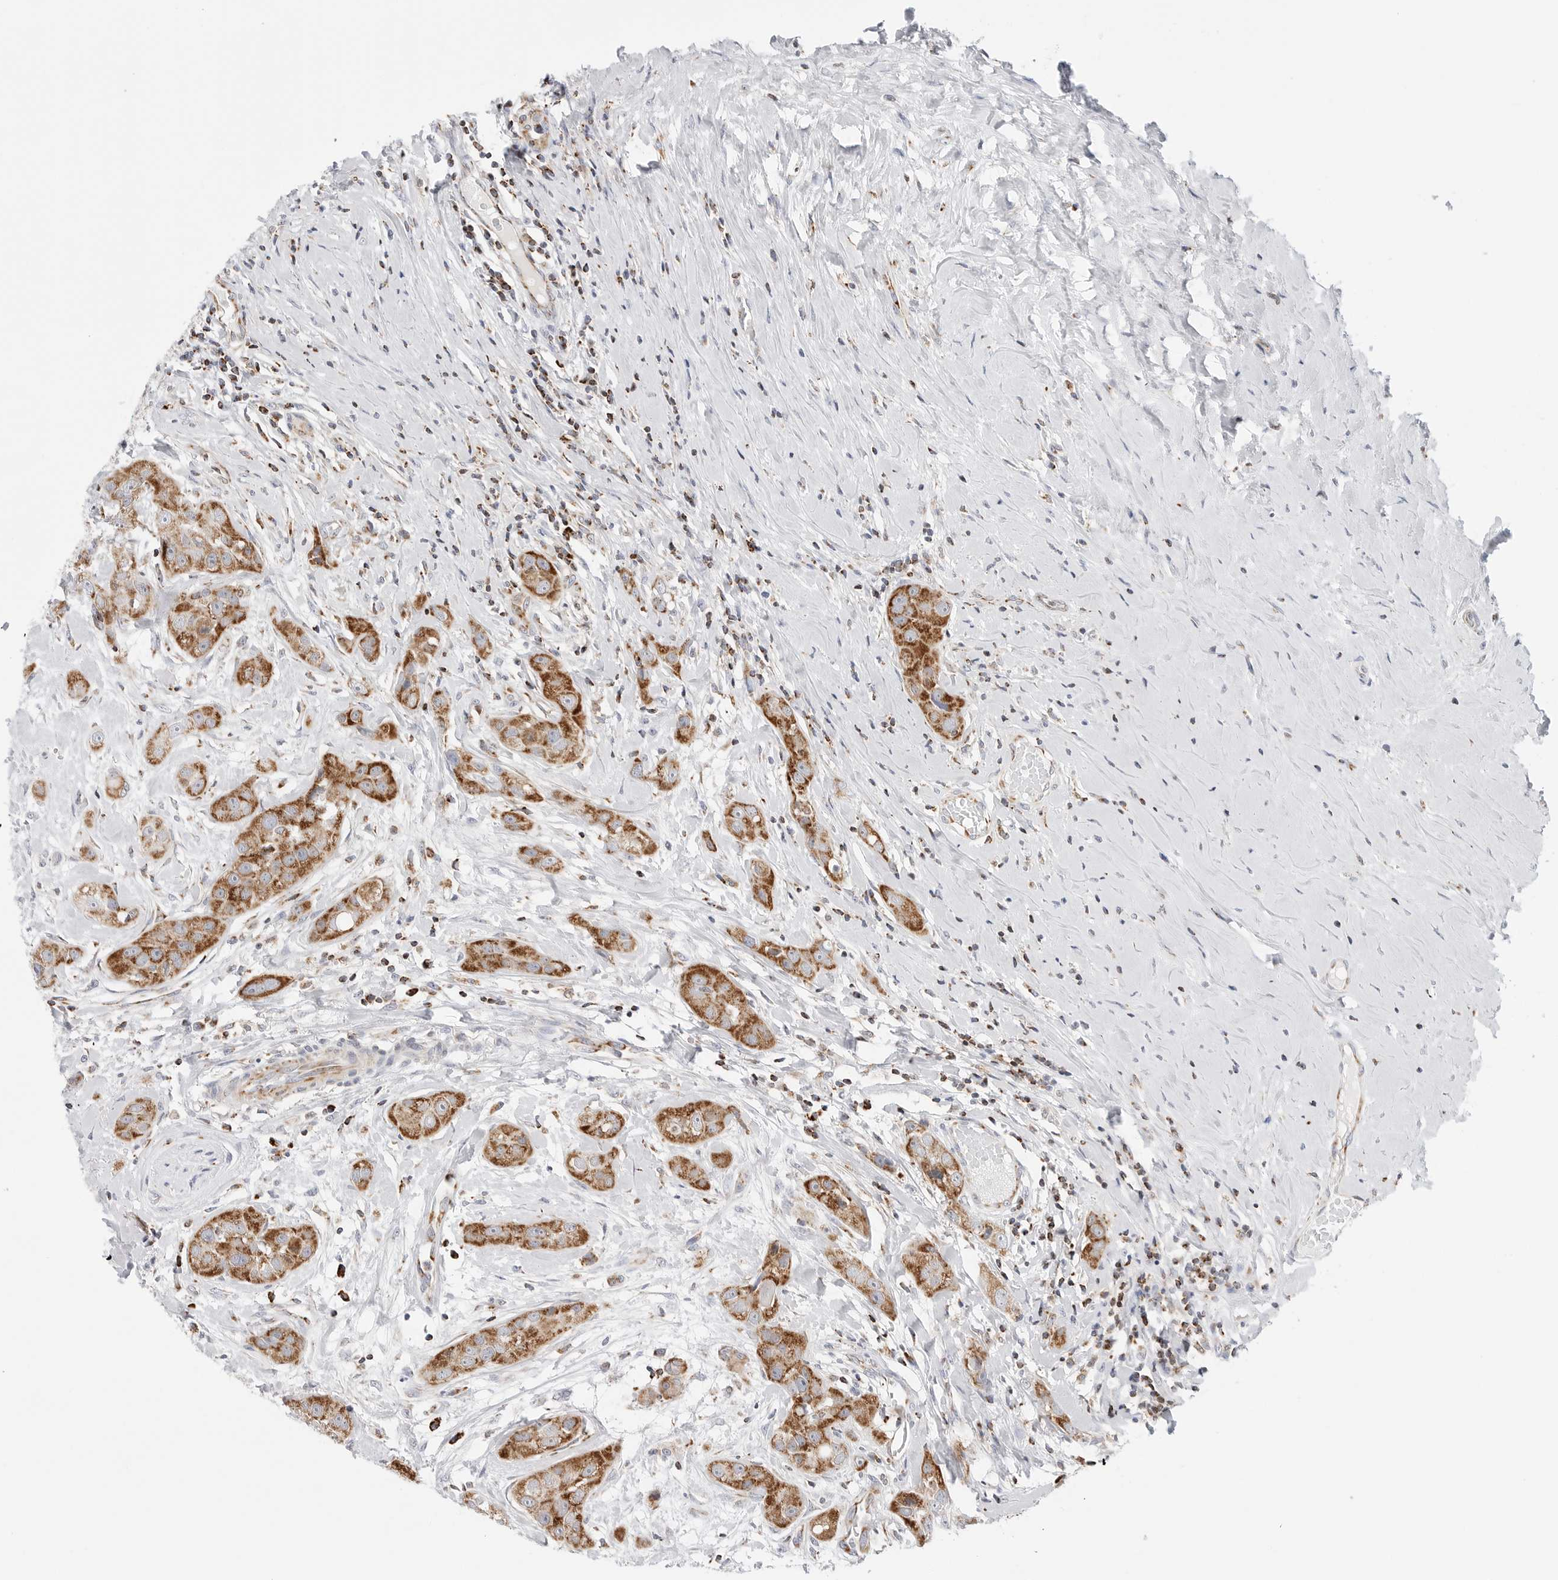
{"staining": {"intensity": "moderate", "quantity": ">75%", "location": "cytoplasmic/membranous"}, "tissue": "head and neck cancer", "cell_type": "Tumor cells", "image_type": "cancer", "snomed": [{"axis": "morphology", "description": "Normal tissue, NOS"}, {"axis": "morphology", "description": "Squamous cell carcinoma, NOS"}, {"axis": "topography", "description": "Skeletal muscle"}, {"axis": "topography", "description": "Head-Neck"}], "caption": "Head and neck cancer stained with IHC demonstrates moderate cytoplasmic/membranous expression in about >75% of tumor cells.", "gene": "ATP5IF1", "patient": {"sex": "male", "age": 51}}